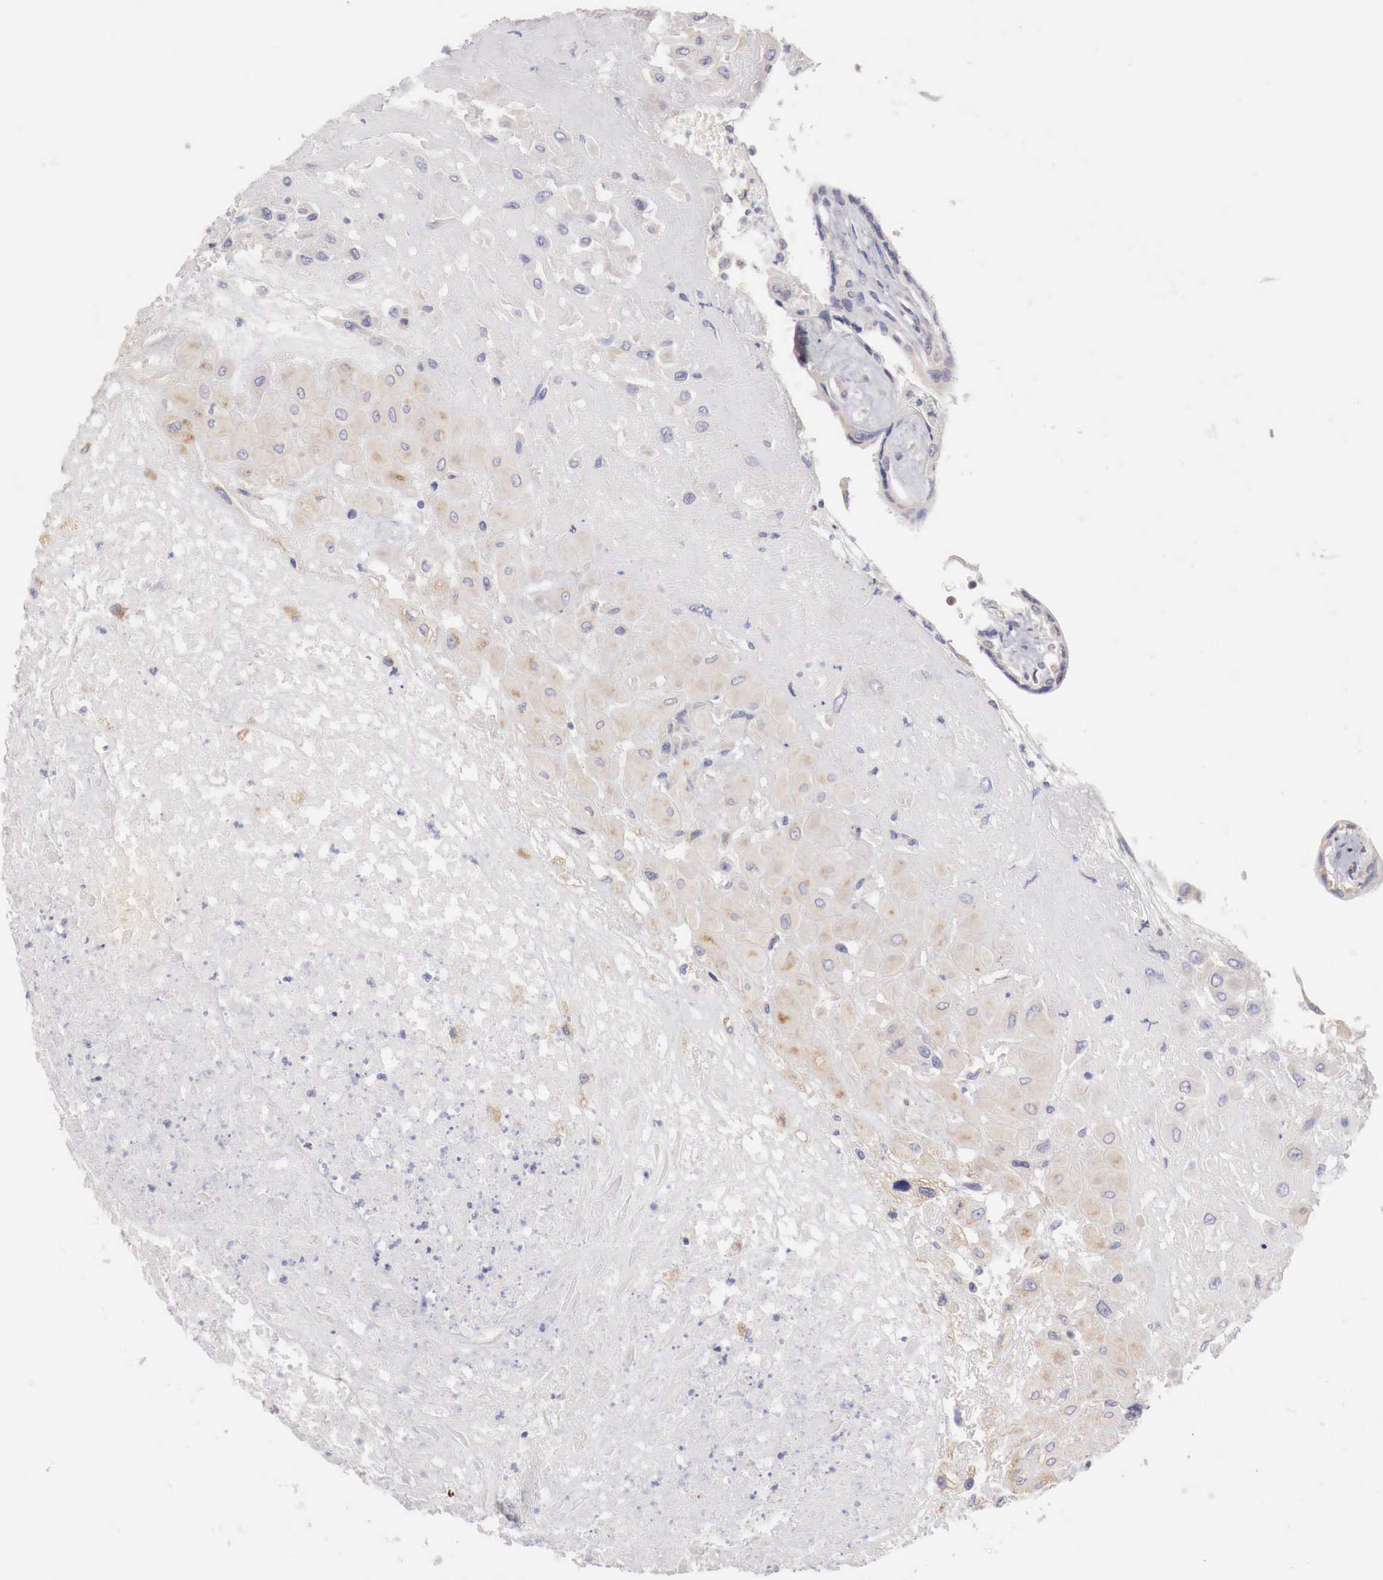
{"staining": {"intensity": "weak", "quantity": "25%-75%", "location": "cytoplasmic/membranous"}, "tissue": "placenta", "cell_type": "Decidual cells", "image_type": "normal", "snomed": [{"axis": "morphology", "description": "Normal tissue, NOS"}, {"axis": "topography", "description": "Placenta"}], "caption": "This histopathology image exhibits immunohistochemistry staining of normal human placenta, with low weak cytoplasmic/membranous positivity in about 25%-75% of decidual cells.", "gene": "NSDHL", "patient": {"sex": "female", "age": 31}}